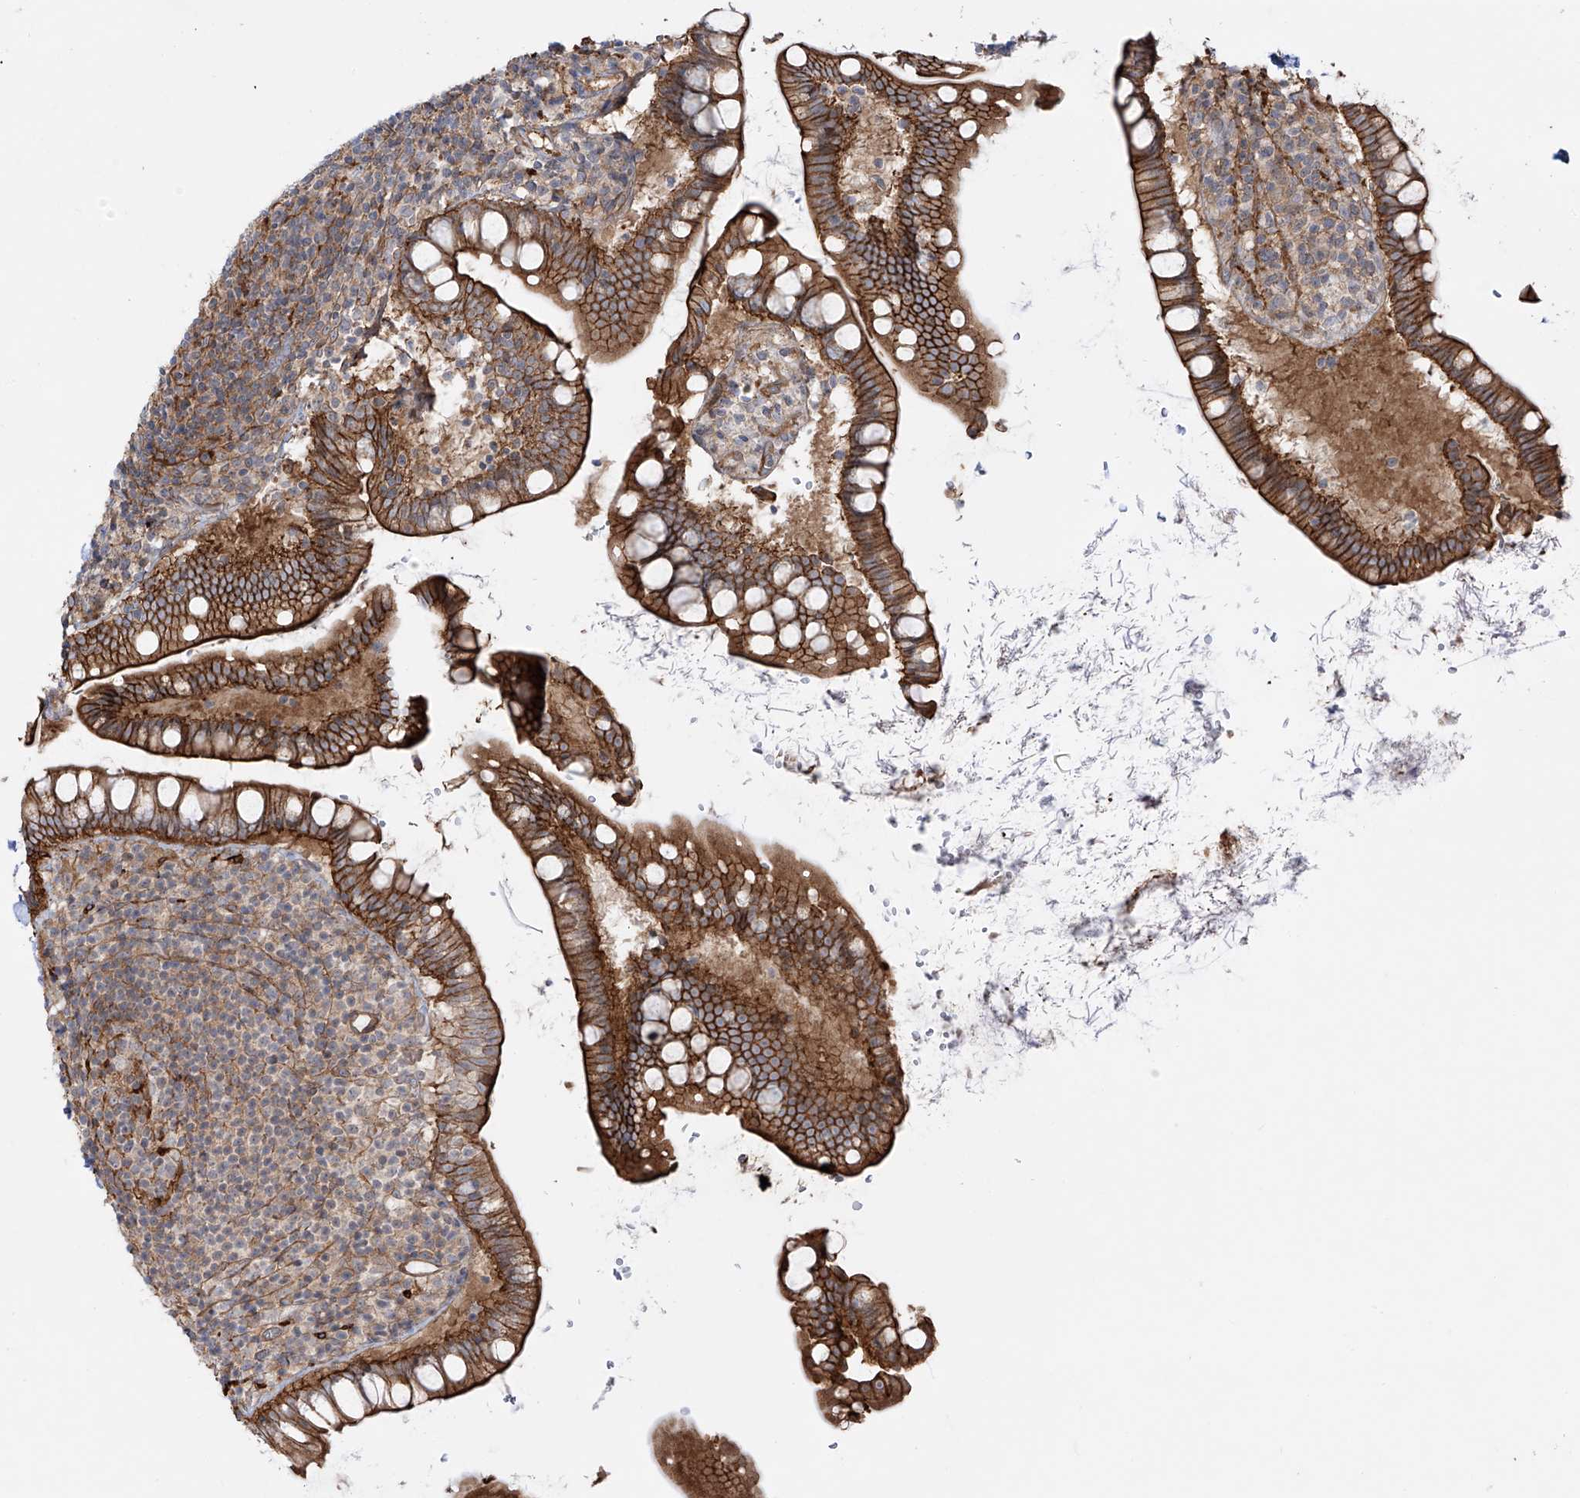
{"staining": {"intensity": "strong", "quantity": ">75%", "location": "cytoplasmic/membranous"}, "tissue": "small intestine", "cell_type": "Glandular cells", "image_type": "normal", "snomed": [{"axis": "morphology", "description": "Normal tissue, NOS"}, {"axis": "topography", "description": "Small intestine"}], "caption": "About >75% of glandular cells in normal small intestine display strong cytoplasmic/membranous protein staining as visualized by brown immunohistochemical staining.", "gene": "ZNF180", "patient": {"sex": "female", "age": 84}}